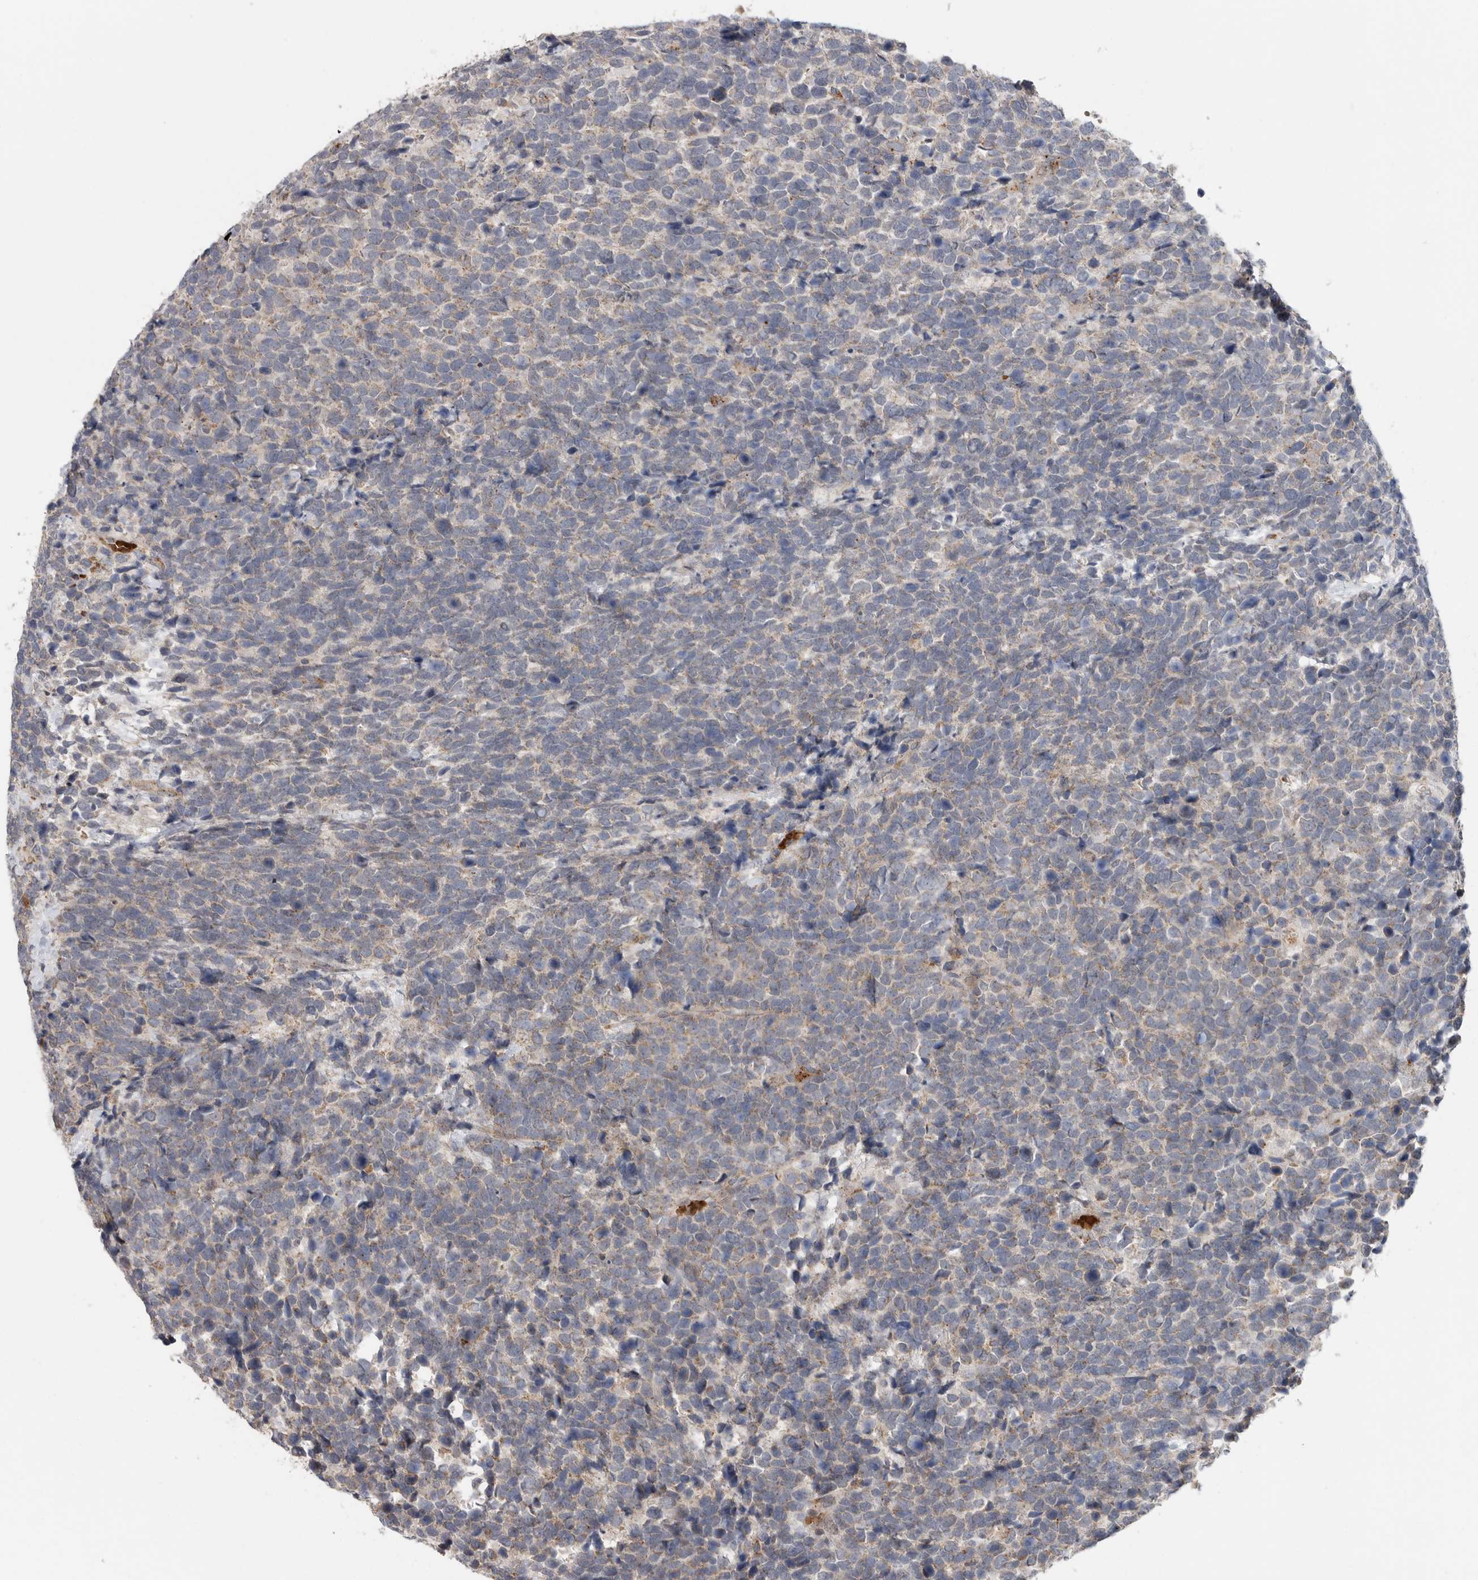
{"staining": {"intensity": "weak", "quantity": "25%-75%", "location": "cytoplasmic/membranous"}, "tissue": "urothelial cancer", "cell_type": "Tumor cells", "image_type": "cancer", "snomed": [{"axis": "morphology", "description": "Urothelial carcinoma, High grade"}, {"axis": "topography", "description": "Urinary bladder"}], "caption": "Immunohistochemical staining of human urothelial carcinoma (high-grade) displays low levels of weak cytoplasmic/membranous staining in about 25%-75% of tumor cells. (Brightfield microscopy of DAB IHC at high magnification).", "gene": "GALNS", "patient": {"sex": "female", "age": 82}}